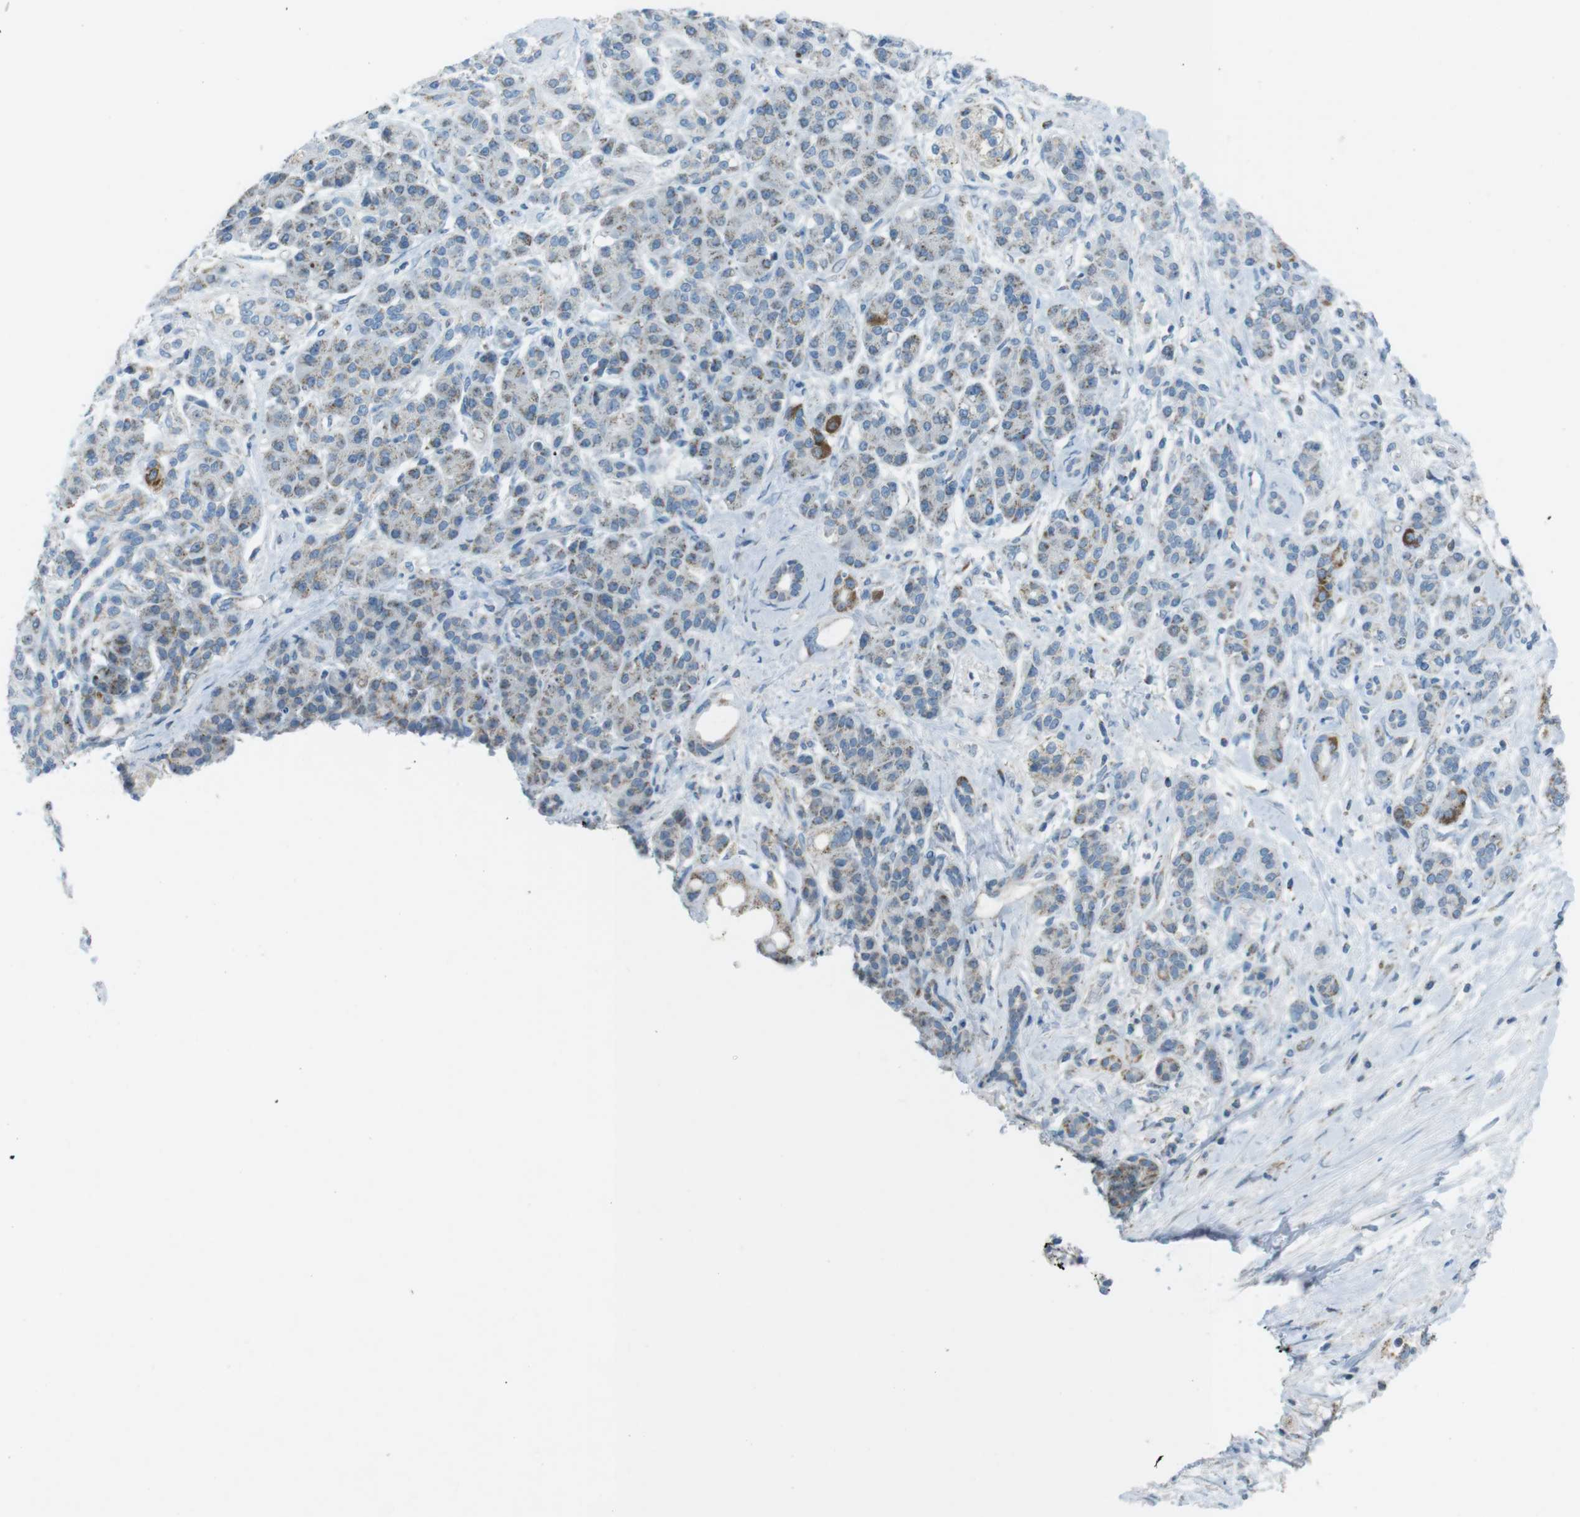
{"staining": {"intensity": "weak", "quantity": "25%-75%", "location": "cytoplasmic/membranous"}, "tissue": "pancreatic cancer", "cell_type": "Tumor cells", "image_type": "cancer", "snomed": [{"axis": "morphology", "description": "Adenocarcinoma, NOS"}, {"axis": "topography", "description": "Pancreas"}], "caption": "Weak cytoplasmic/membranous staining for a protein is identified in approximately 25%-75% of tumor cells of adenocarcinoma (pancreatic) using immunohistochemistry (IHC).", "gene": "DNAJA3", "patient": {"sex": "female", "age": 56}}